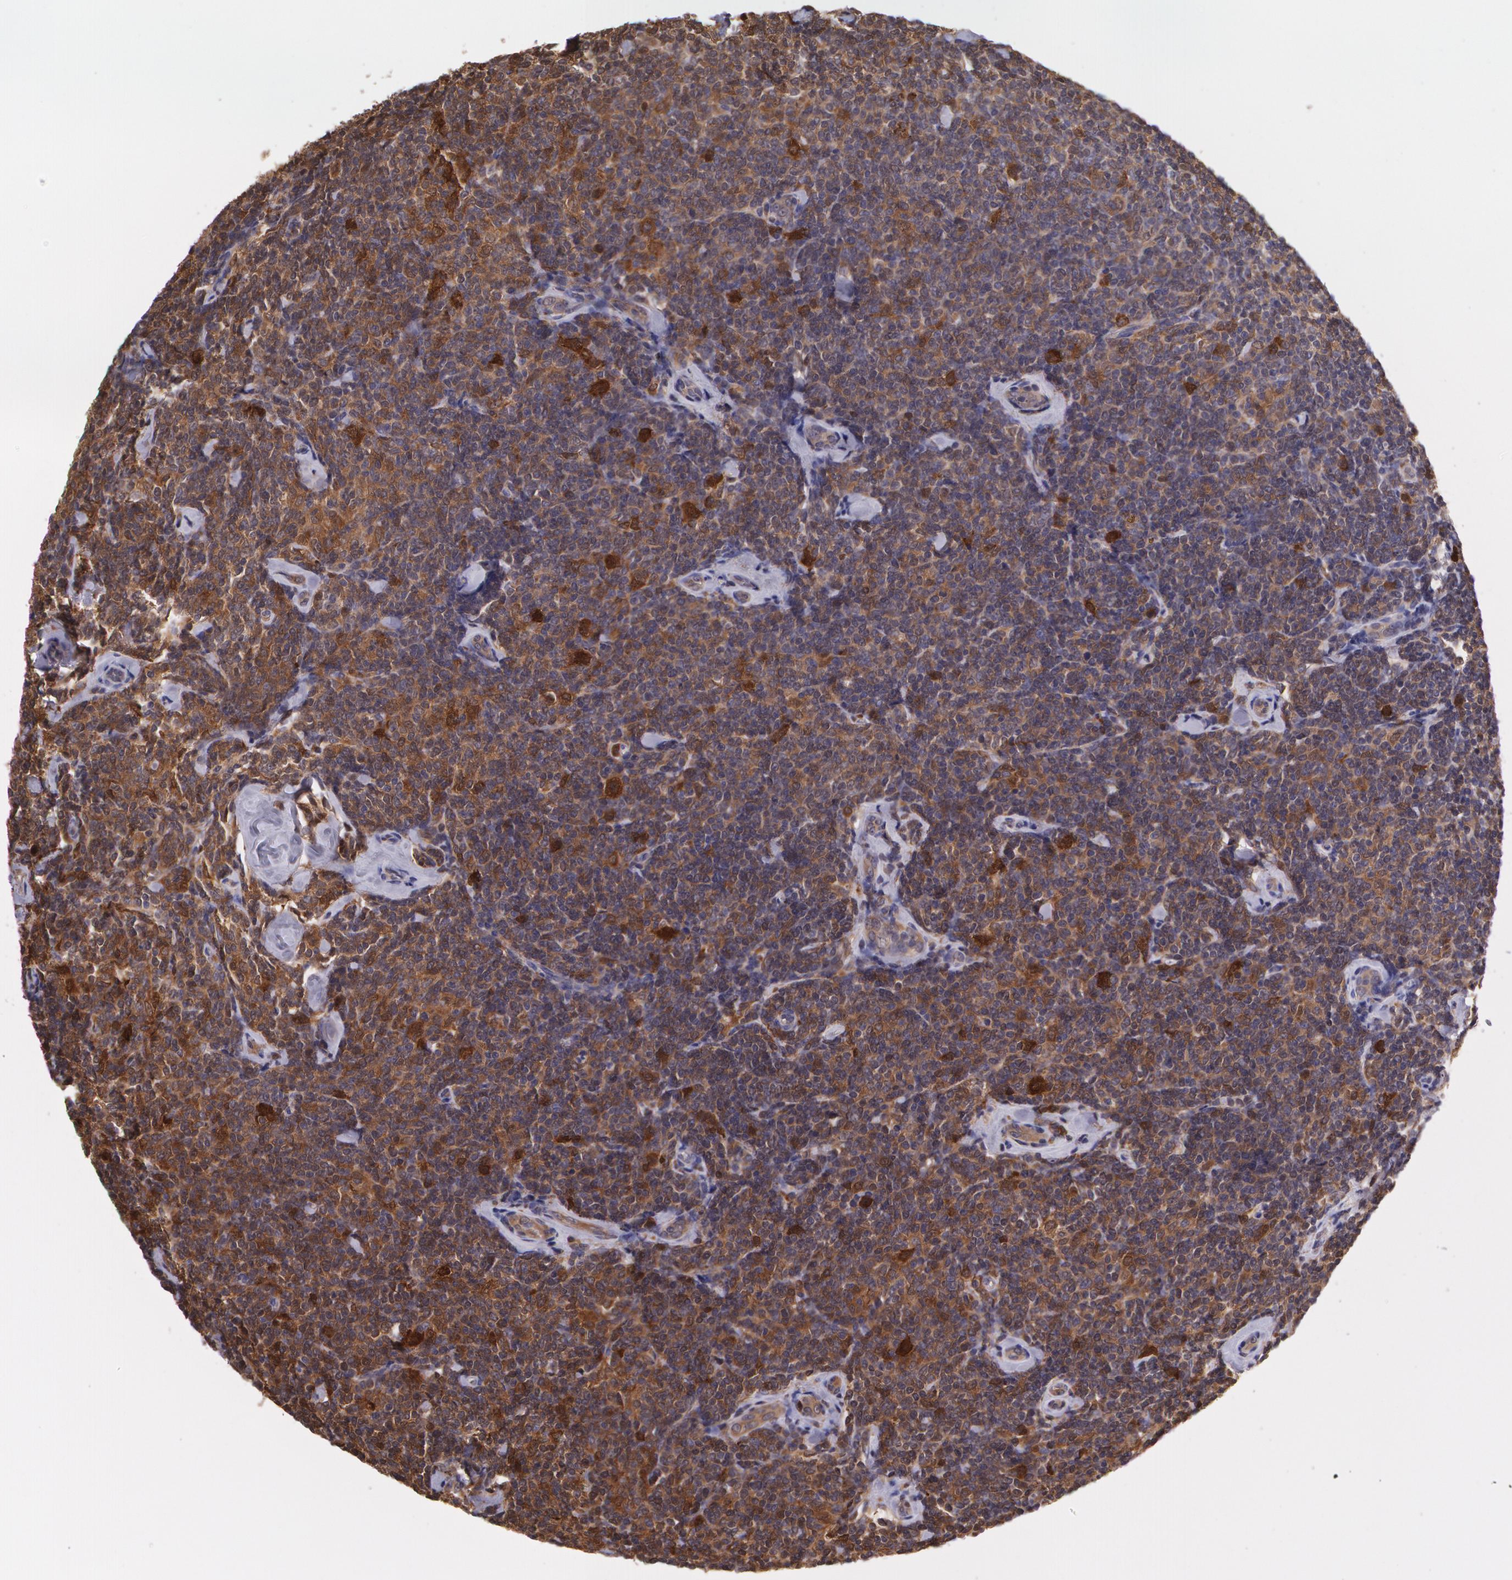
{"staining": {"intensity": "strong", "quantity": ">75%", "location": "cytoplasmic/membranous"}, "tissue": "lymphoma", "cell_type": "Tumor cells", "image_type": "cancer", "snomed": [{"axis": "morphology", "description": "Malignant lymphoma, non-Hodgkin's type, Low grade"}, {"axis": "topography", "description": "Lymph node"}], "caption": "High-power microscopy captured an immunohistochemistry (IHC) histopathology image of low-grade malignant lymphoma, non-Hodgkin's type, revealing strong cytoplasmic/membranous staining in about >75% of tumor cells. The staining was performed using DAB, with brown indicating positive protein expression. Nuclei are stained blue with hematoxylin.", "gene": "HSPH1", "patient": {"sex": "female", "age": 56}}